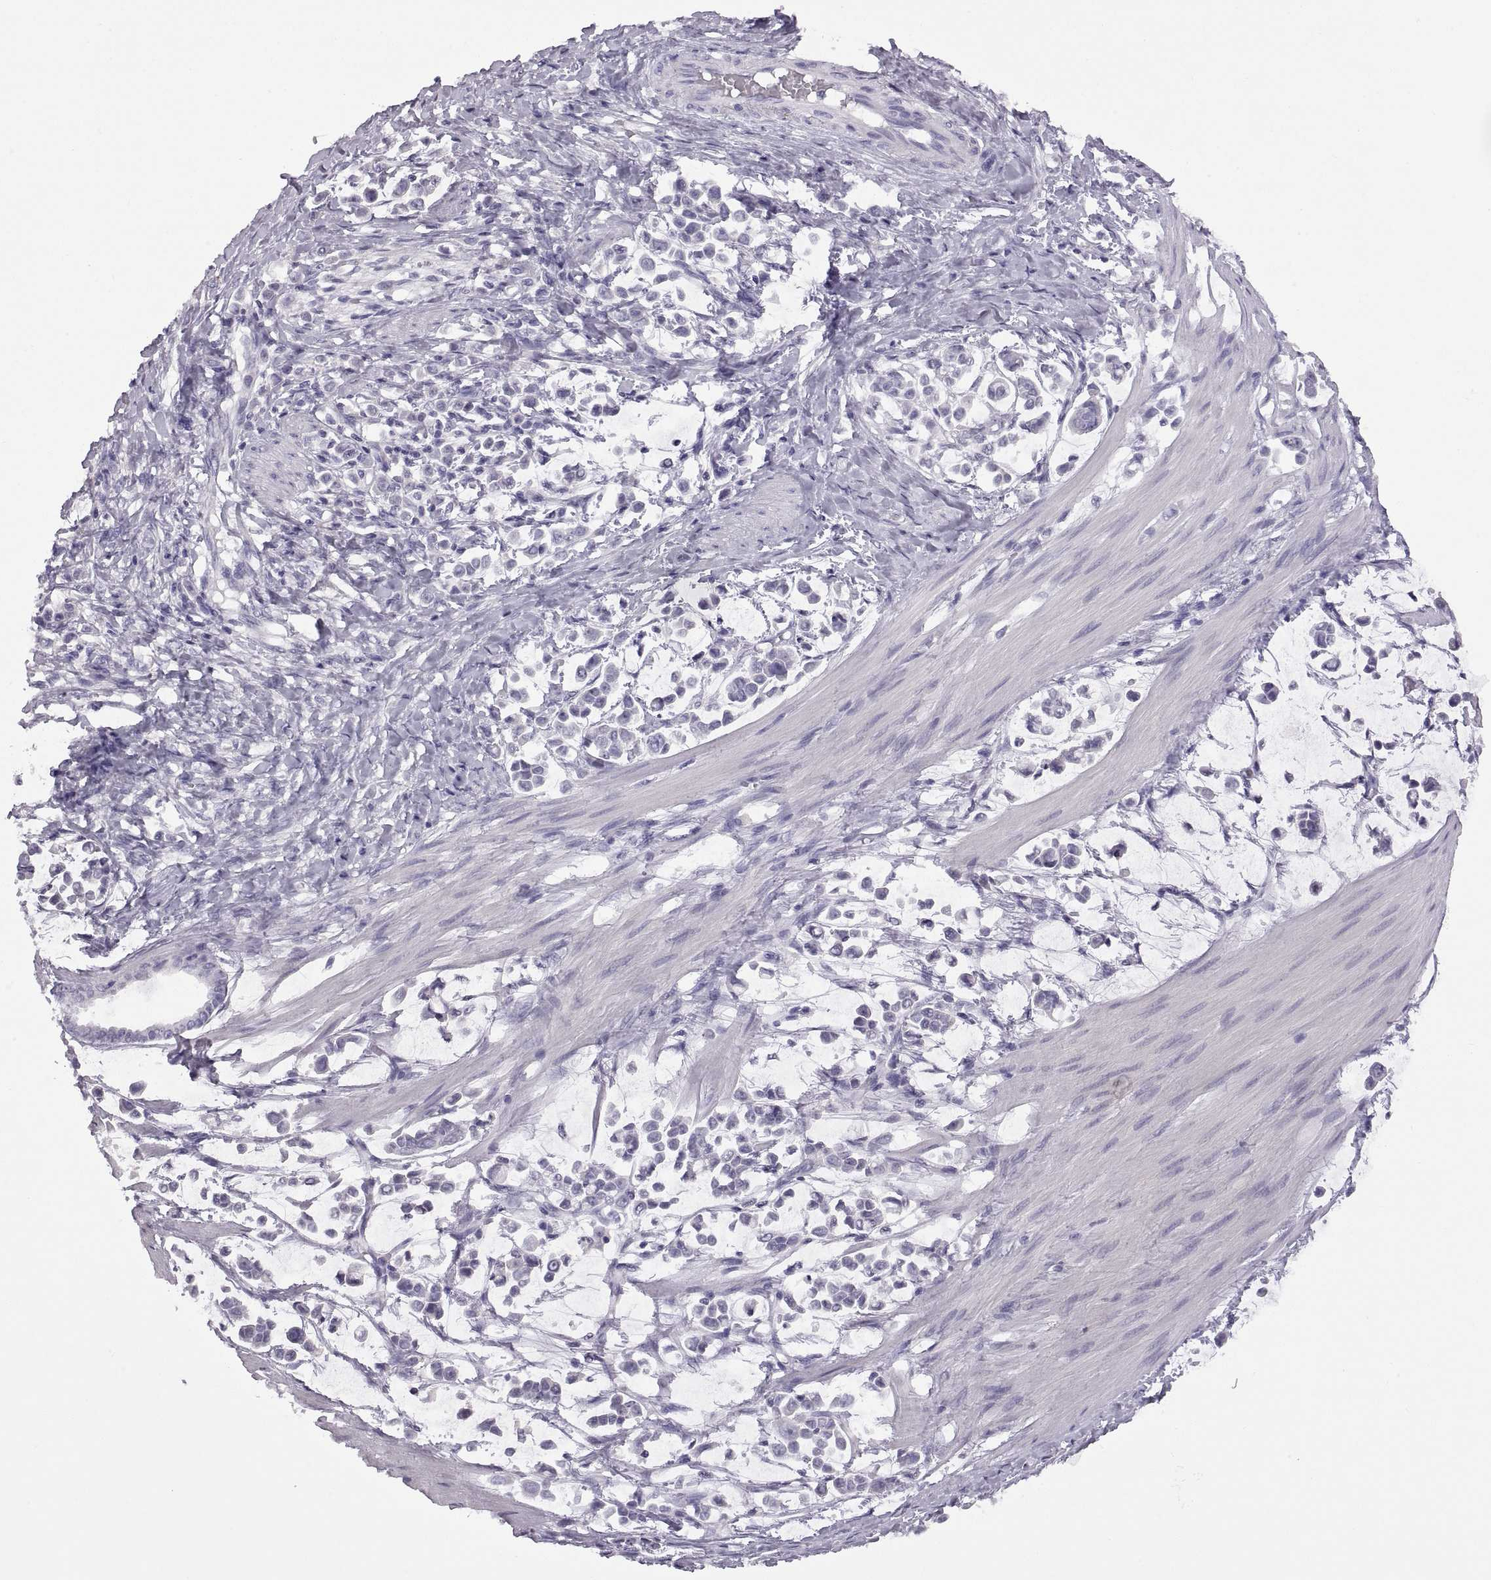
{"staining": {"intensity": "negative", "quantity": "none", "location": "none"}, "tissue": "stomach cancer", "cell_type": "Tumor cells", "image_type": "cancer", "snomed": [{"axis": "morphology", "description": "Adenocarcinoma, NOS"}, {"axis": "topography", "description": "Stomach"}], "caption": "Immunohistochemistry (IHC) histopathology image of human adenocarcinoma (stomach) stained for a protein (brown), which displays no positivity in tumor cells.", "gene": "RDM1", "patient": {"sex": "male", "age": 82}}